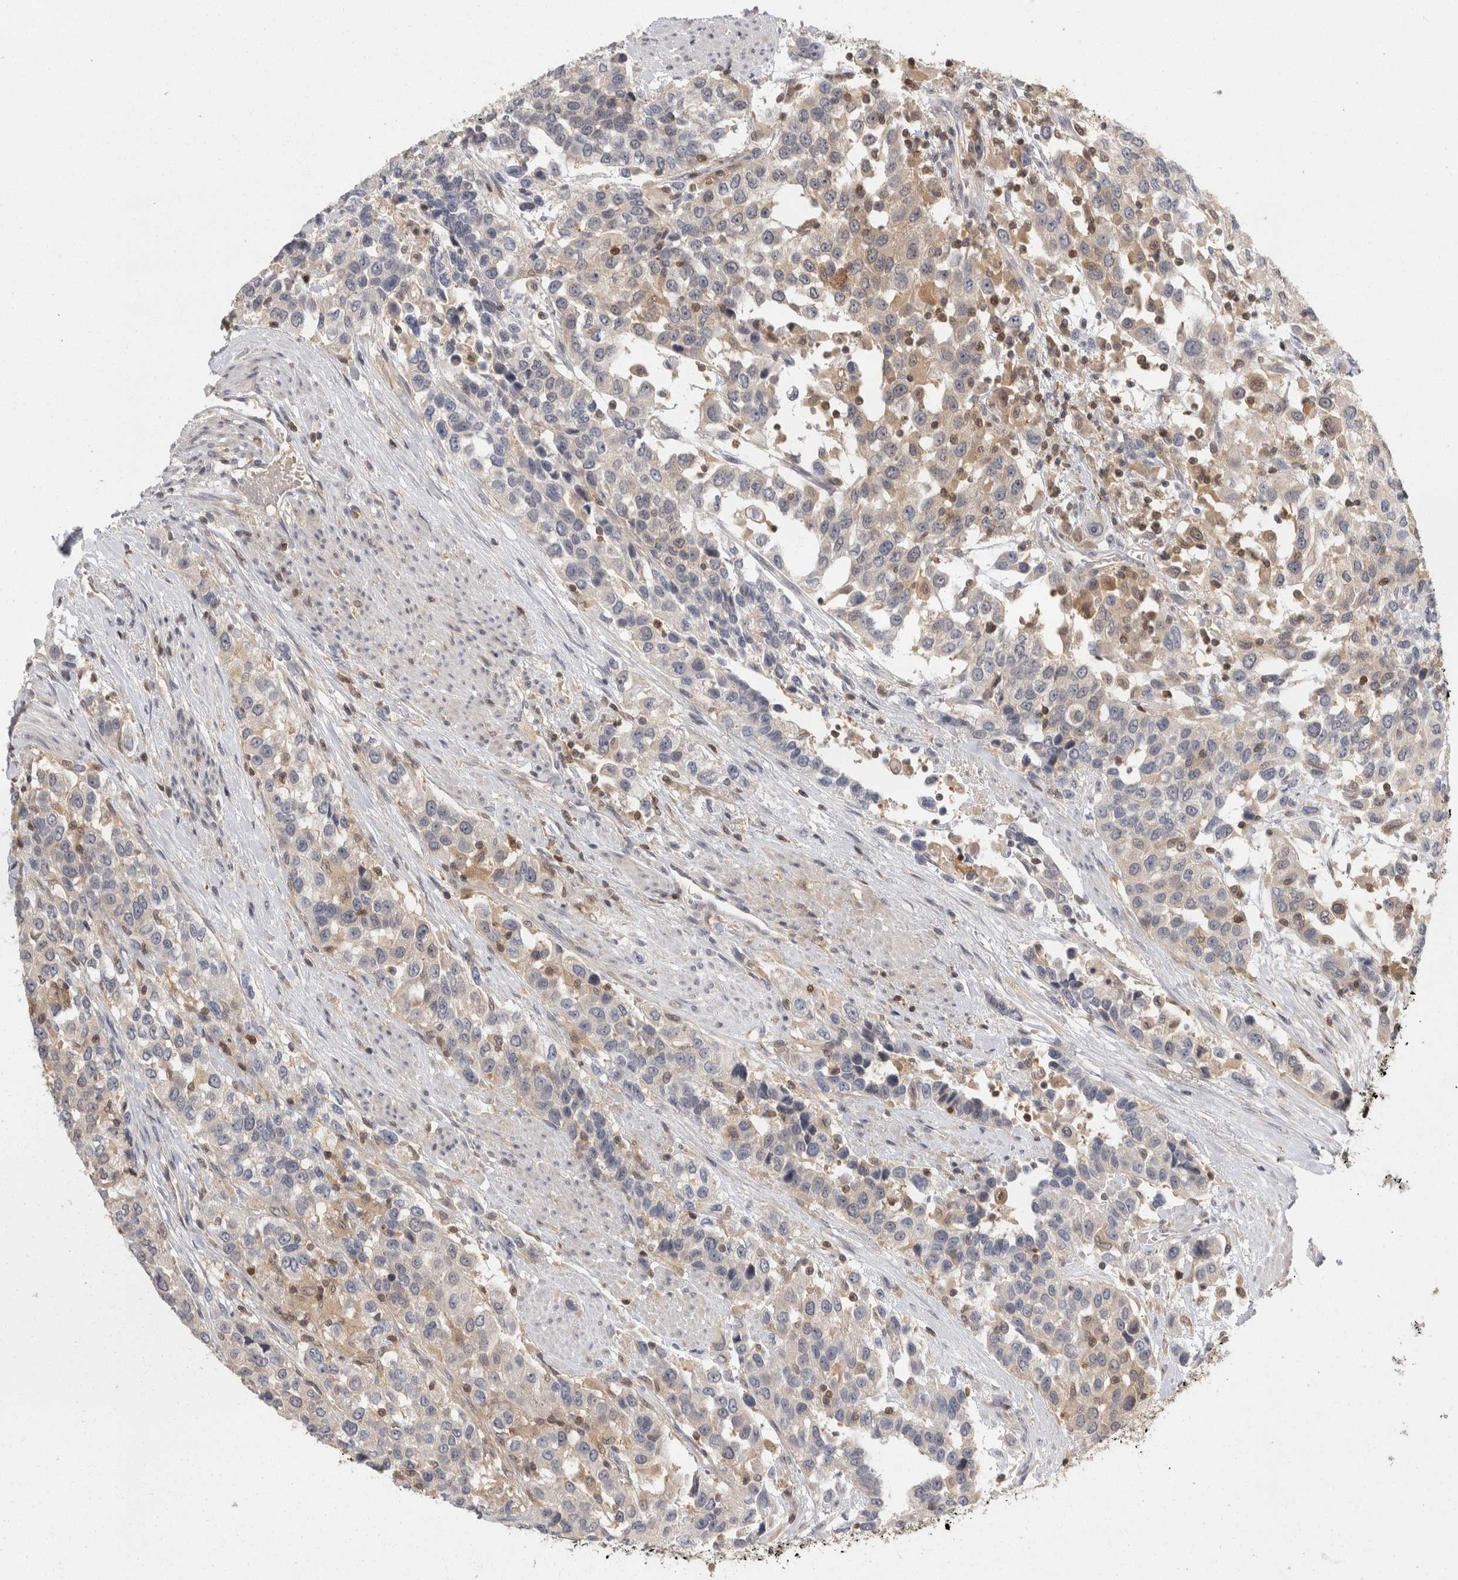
{"staining": {"intensity": "weak", "quantity": "<25%", "location": "cytoplasmic/membranous"}, "tissue": "urothelial cancer", "cell_type": "Tumor cells", "image_type": "cancer", "snomed": [{"axis": "morphology", "description": "Urothelial carcinoma, High grade"}, {"axis": "topography", "description": "Urinary bladder"}], "caption": "A high-resolution image shows immunohistochemistry (IHC) staining of urothelial carcinoma (high-grade), which displays no significant positivity in tumor cells. (Stains: DAB immunohistochemistry with hematoxylin counter stain, Microscopy: brightfield microscopy at high magnification).", "gene": "ACAT2", "patient": {"sex": "female", "age": 80}}